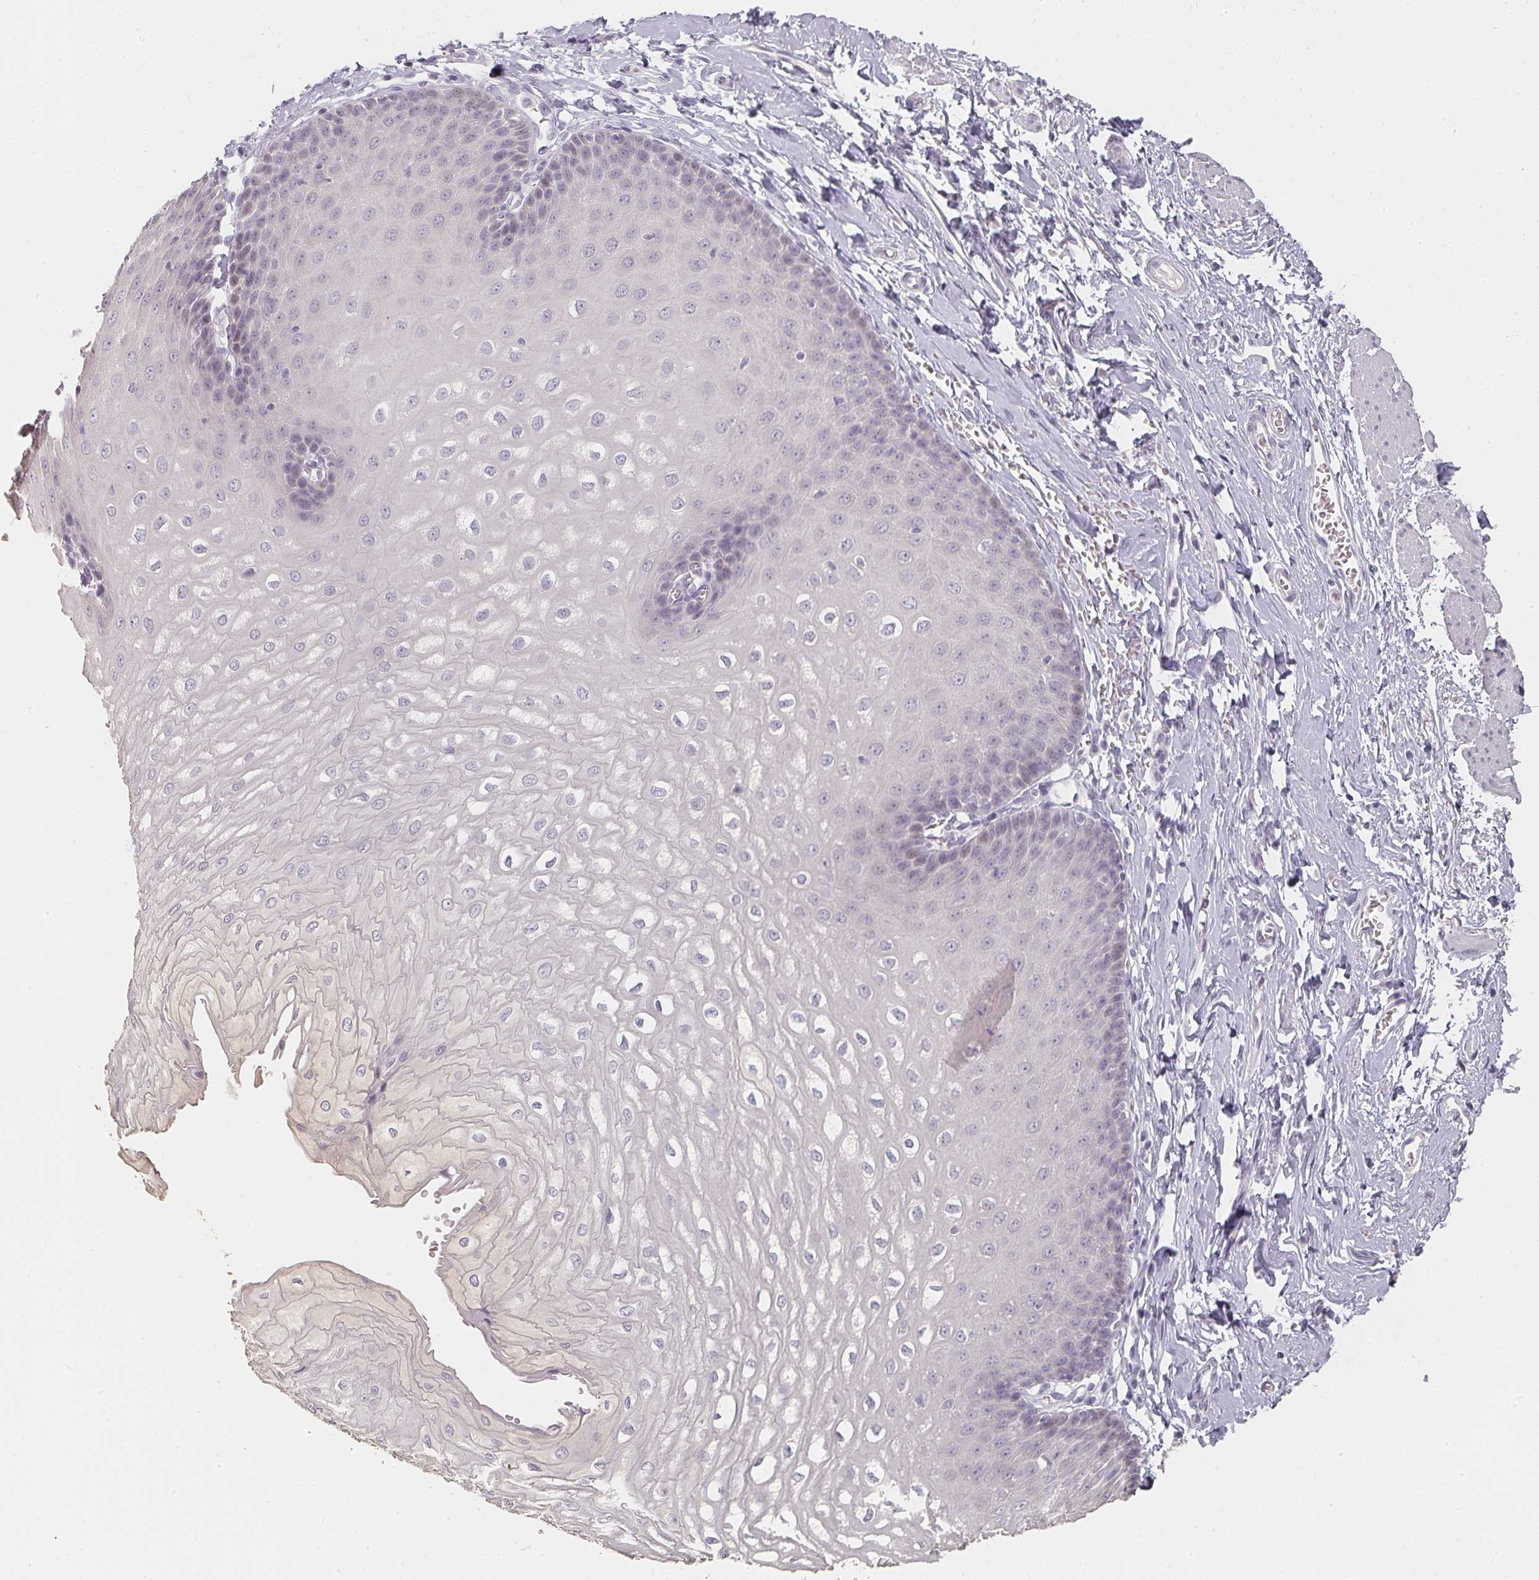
{"staining": {"intensity": "negative", "quantity": "none", "location": "none"}, "tissue": "esophagus", "cell_type": "Squamous epithelial cells", "image_type": "normal", "snomed": [{"axis": "morphology", "description": "Normal tissue, NOS"}, {"axis": "topography", "description": "Esophagus"}], "caption": "Immunohistochemistry (IHC) photomicrograph of unremarkable esophagus: human esophagus stained with DAB (3,3'-diaminobenzidine) exhibits no significant protein expression in squamous epithelial cells.", "gene": "SHISA2", "patient": {"sex": "male", "age": 70}}